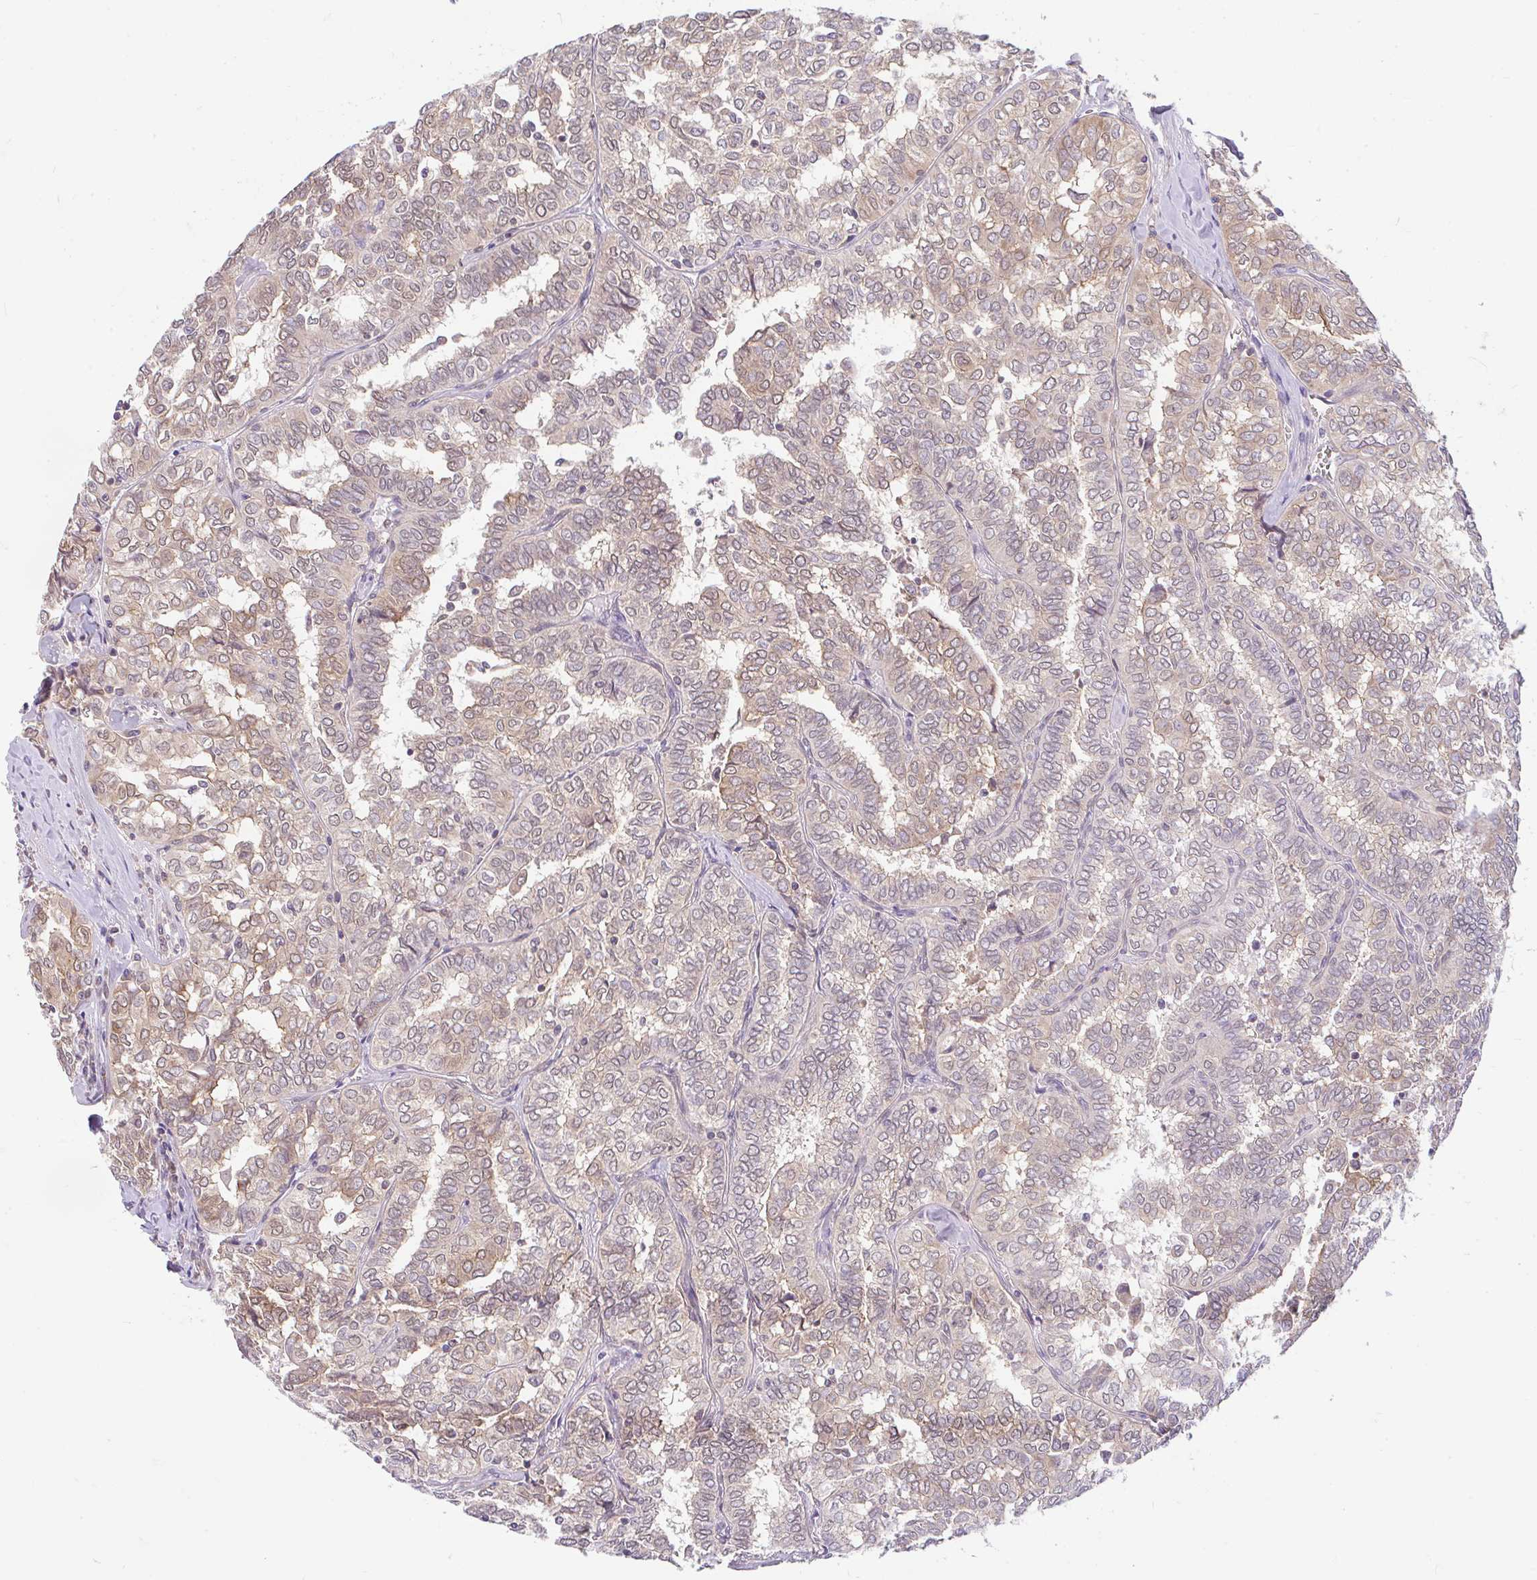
{"staining": {"intensity": "weak", "quantity": "25%-75%", "location": "cytoplasmic/membranous,nuclear"}, "tissue": "thyroid cancer", "cell_type": "Tumor cells", "image_type": "cancer", "snomed": [{"axis": "morphology", "description": "Papillary adenocarcinoma, NOS"}, {"axis": "topography", "description": "Thyroid gland"}], "caption": "This micrograph demonstrates immunohistochemistry (IHC) staining of thyroid cancer (papillary adenocarcinoma), with low weak cytoplasmic/membranous and nuclear staining in about 25%-75% of tumor cells.", "gene": "RALBP1", "patient": {"sex": "female", "age": 30}}